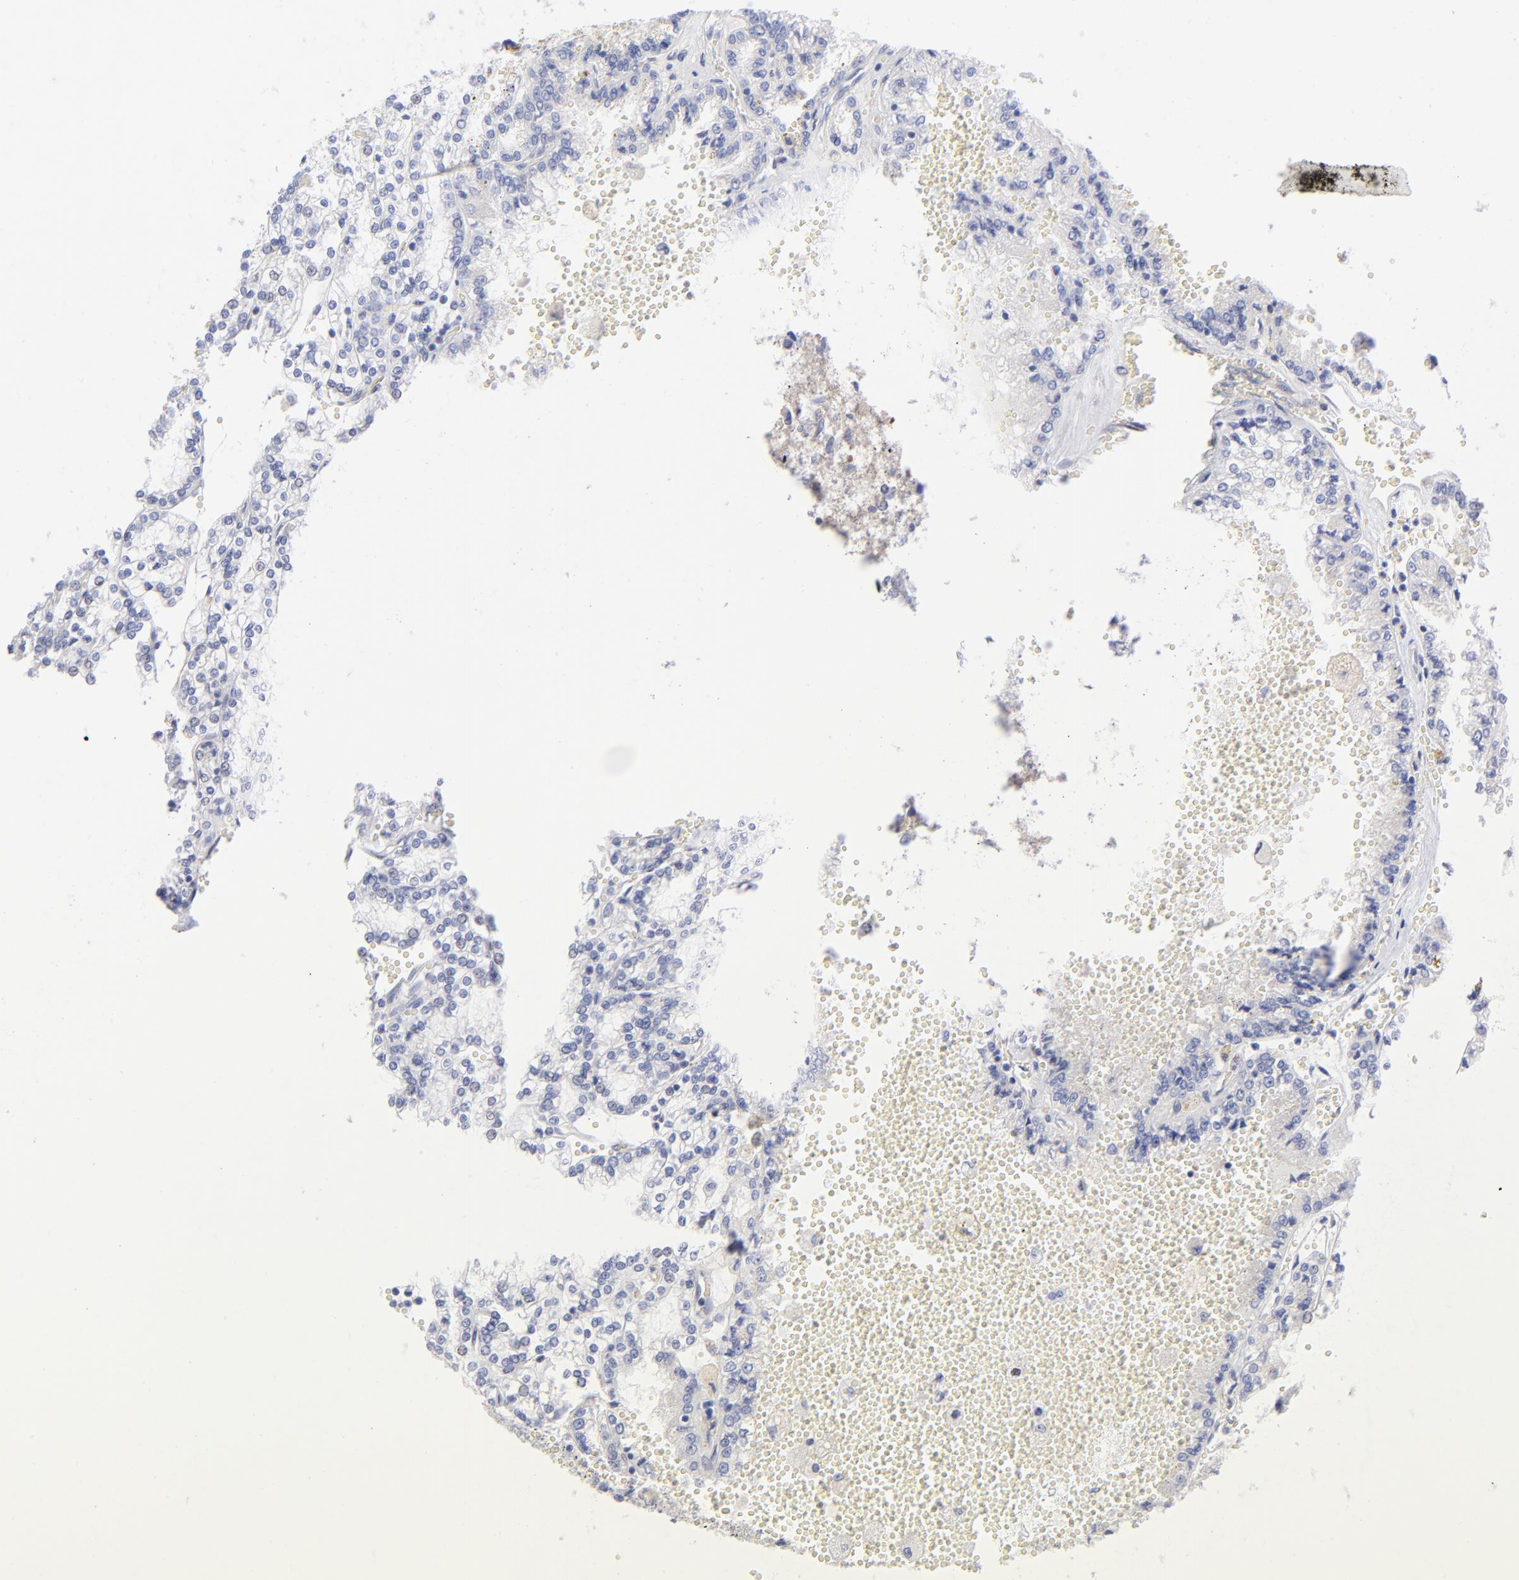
{"staining": {"intensity": "negative", "quantity": "none", "location": "none"}, "tissue": "renal cancer", "cell_type": "Tumor cells", "image_type": "cancer", "snomed": [{"axis": "morphology", "description": "Adenocarcinoma, NOS"}, {"axis": "topography", "description": "Kidney"}], "caption": "Tumor cells are negative for brown protein staining in adenocarcinoma (renal). The staining is performed using DAB brown chromogen with nuclei counter-stained in using hematoxylin.", "gene": "EIF2AK2", "patient": {"sex": "female", "age": 56}}